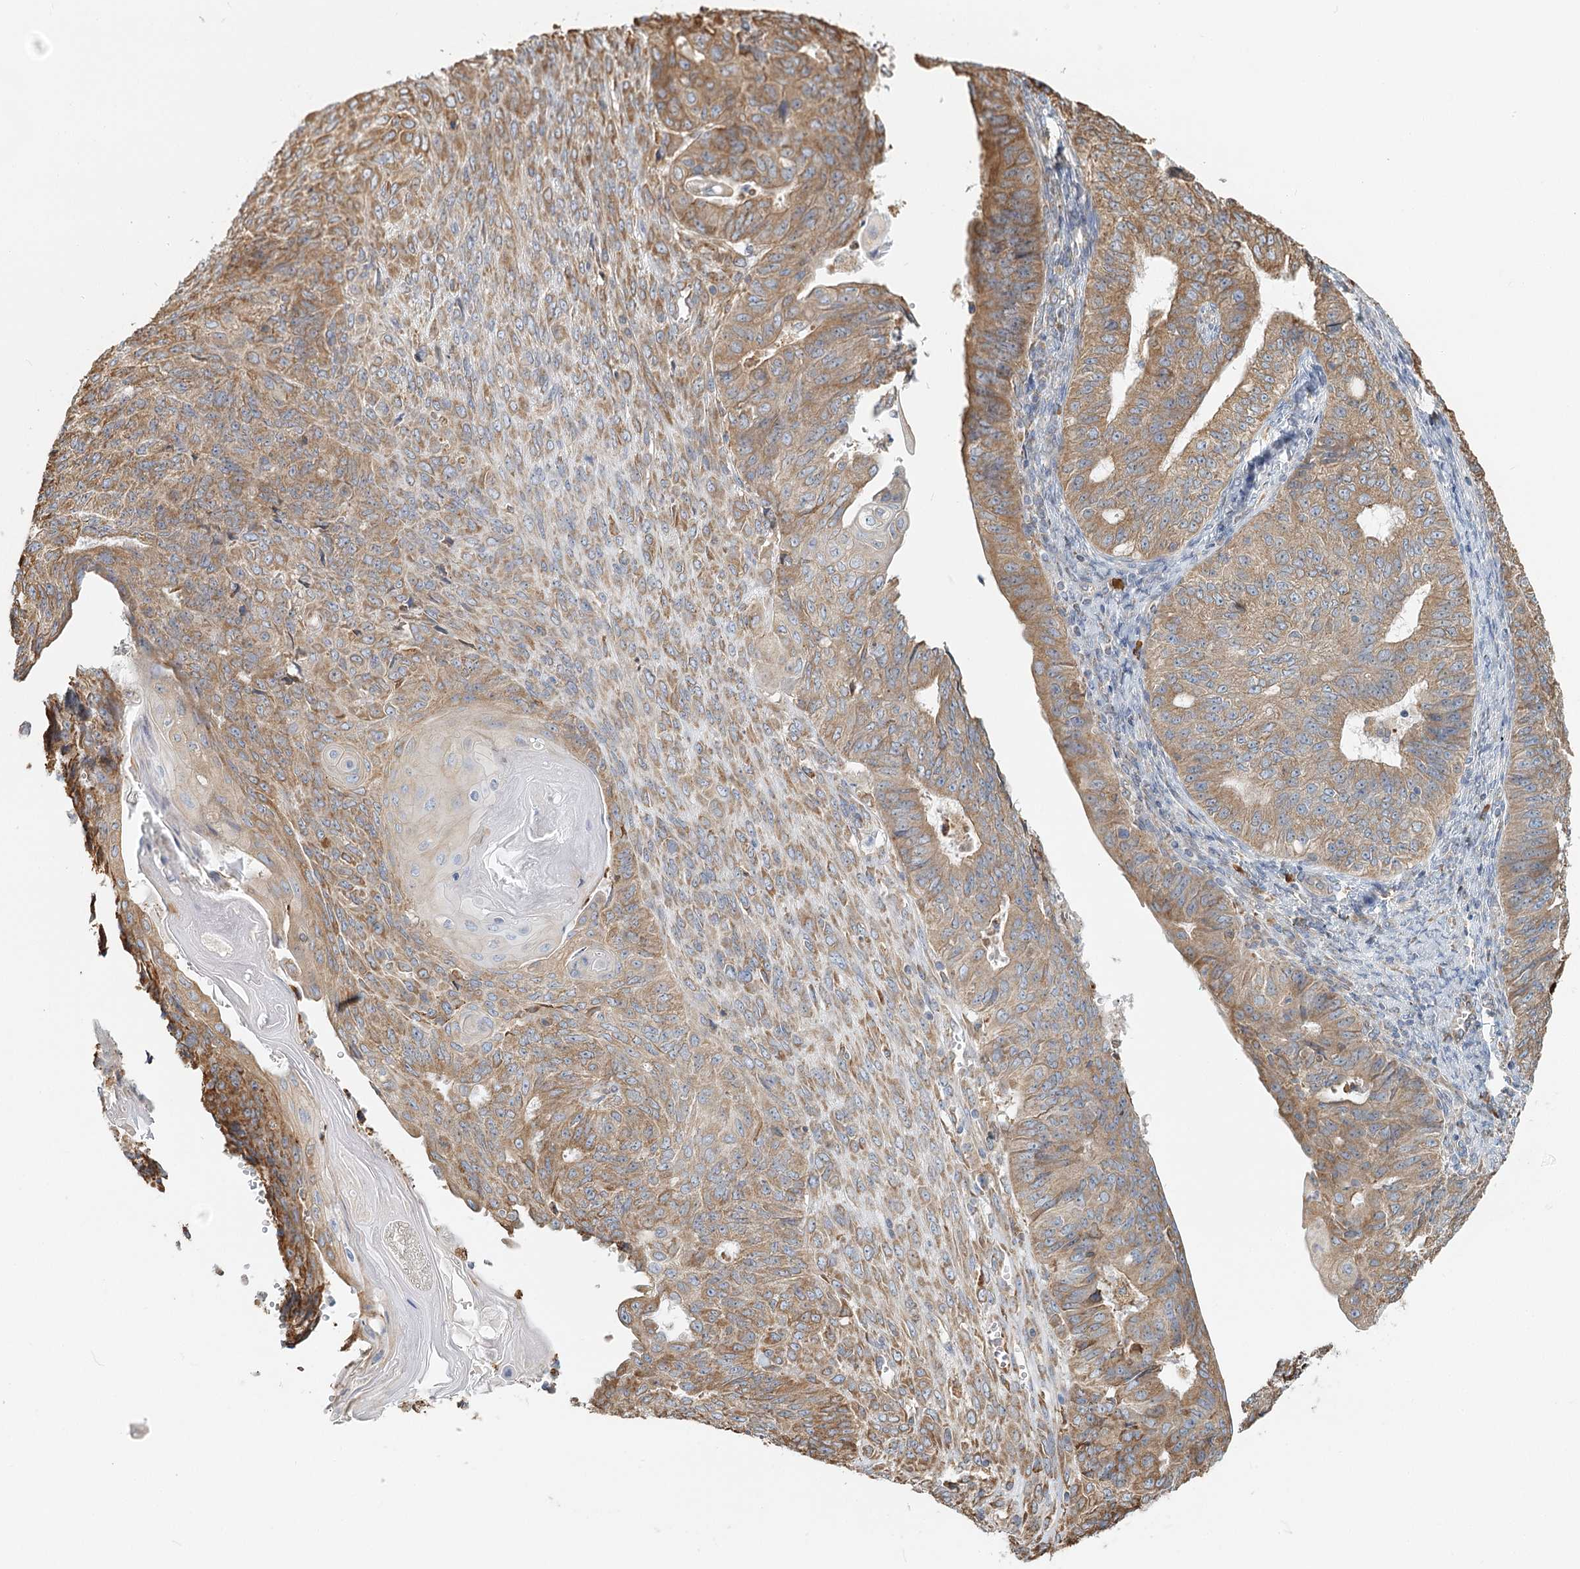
{"staining": {"intensity": "moderate", "quantity": ">75%", "location": "cytoplasmic/membranous"}, "tissue": "endometrial cancer", "cell_type": "Tumor cells", "image_type": "cancer", "snomed": [{"axis": "morphology", "description": "Adenocarcinoma, NOS"}, {"axis": "topography", "description": "Endometrium"}], "caption": "The immunohistochemical stain highlights moderate cytoplasmic/membranous staining in tumor cells of endometrial cancer (adenocarcinoma) tissue. The staining is performed using DAB (3,3'-diaminobenzidine) brown chromogen to label protein expression. The nuclei are counter-stained blue using hematoxylin.", "gene": "TAS1R1", "patient": {"sex": "female", "age": 32}}